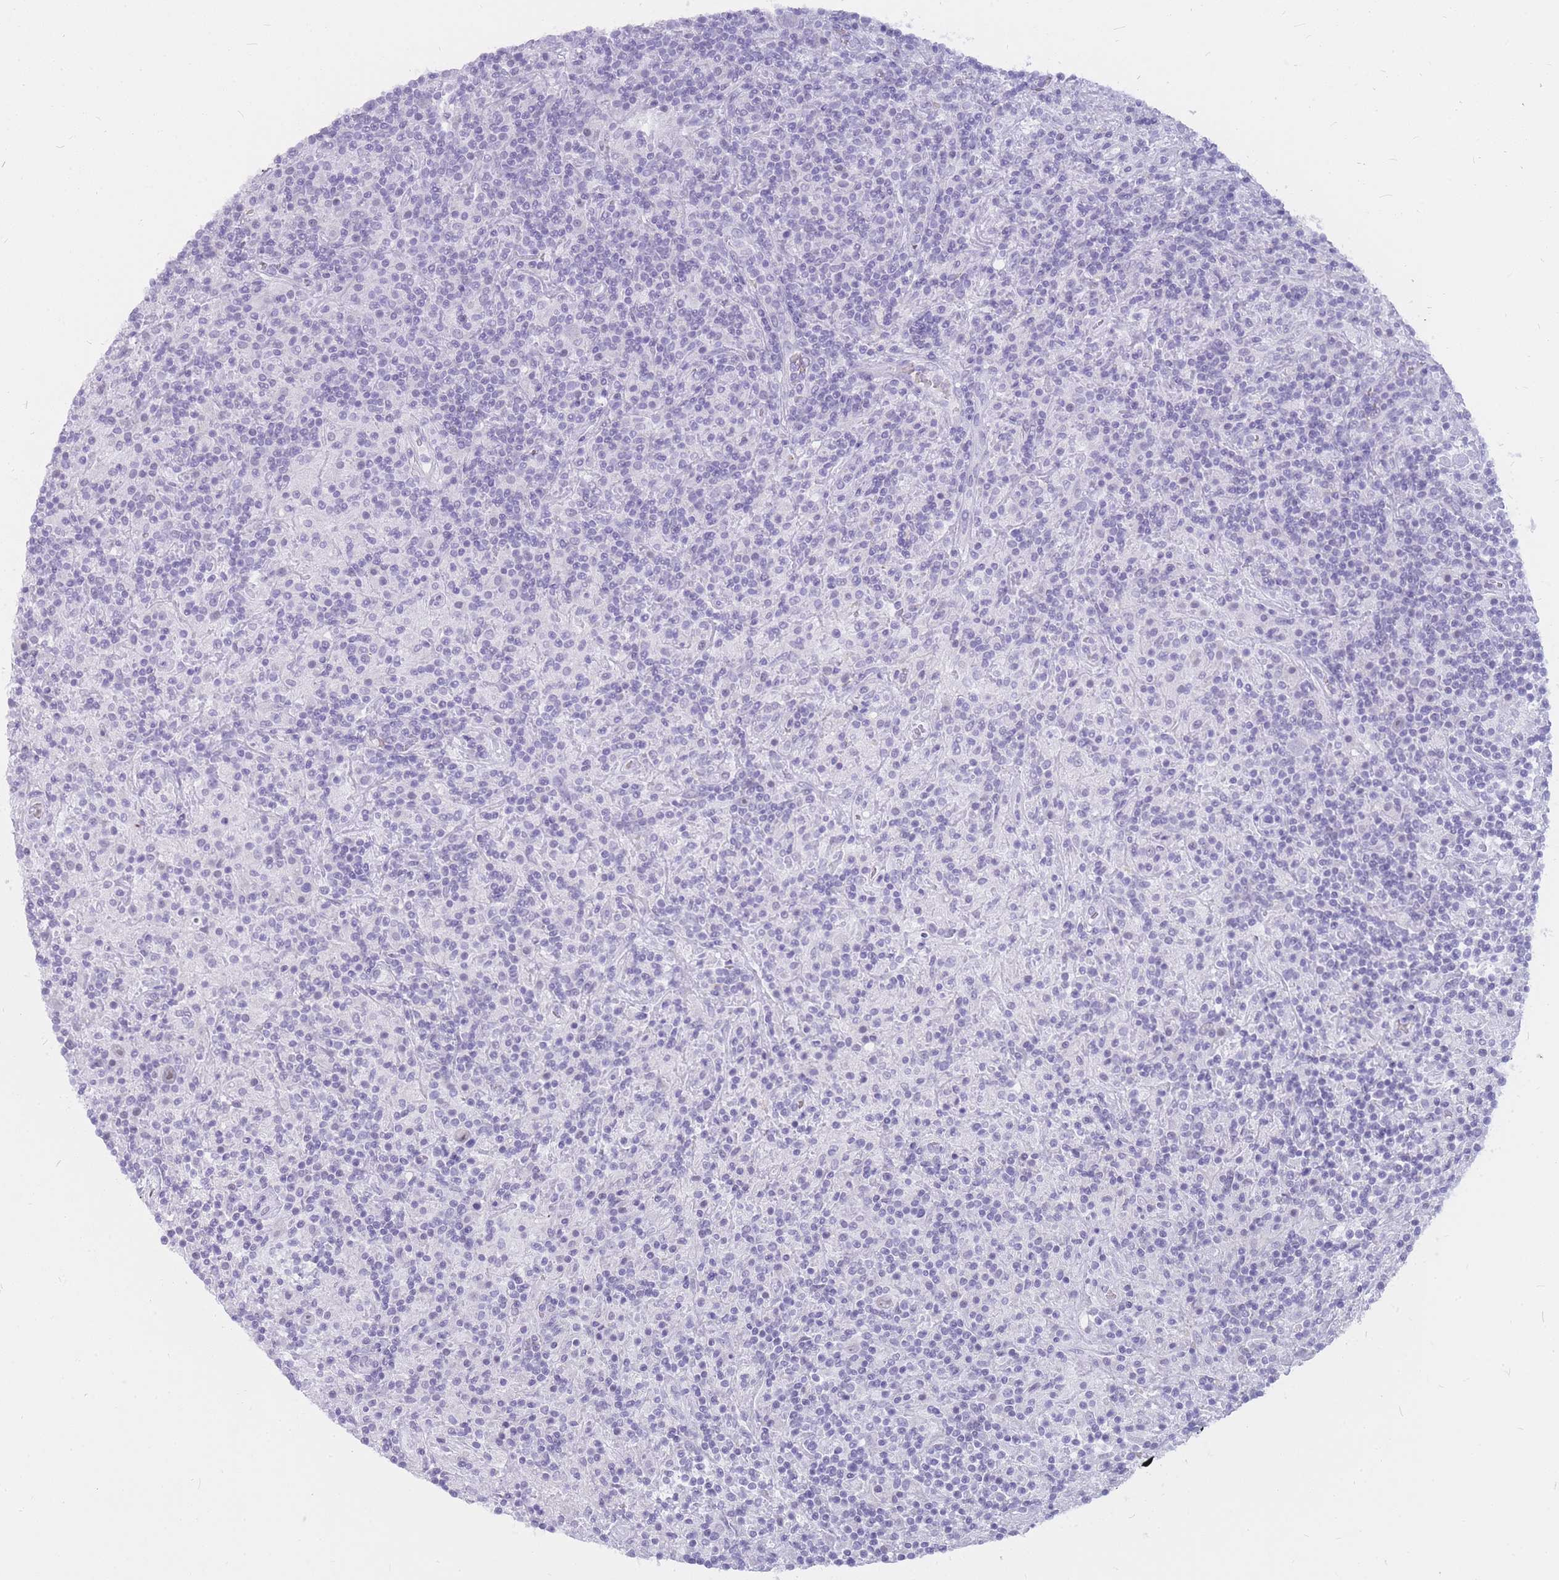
{"staining": {"intensity": "negative", "quantity": "none", "location": "none"}, "tissue": "lymphoma", "cell_type": "Tumor cells", "image_type": "cancer", "snomed": [{"axis": "morphology", "description": "Hodgkin's disease, NOS"}, {"axis": "topography", "description": "Lymph node"}], "caption": "A high-resolution image shows IHC staining of Hodgkin's disease, which shows no significant expression in tumor cells. Brightfield microscopy of immunohistochemistry (IHC) stained with DAB (brown) and hematoxylin (blue), captured at high magnification.", "gene": "INS", "patient": {"sex": "male", "age": 70}}